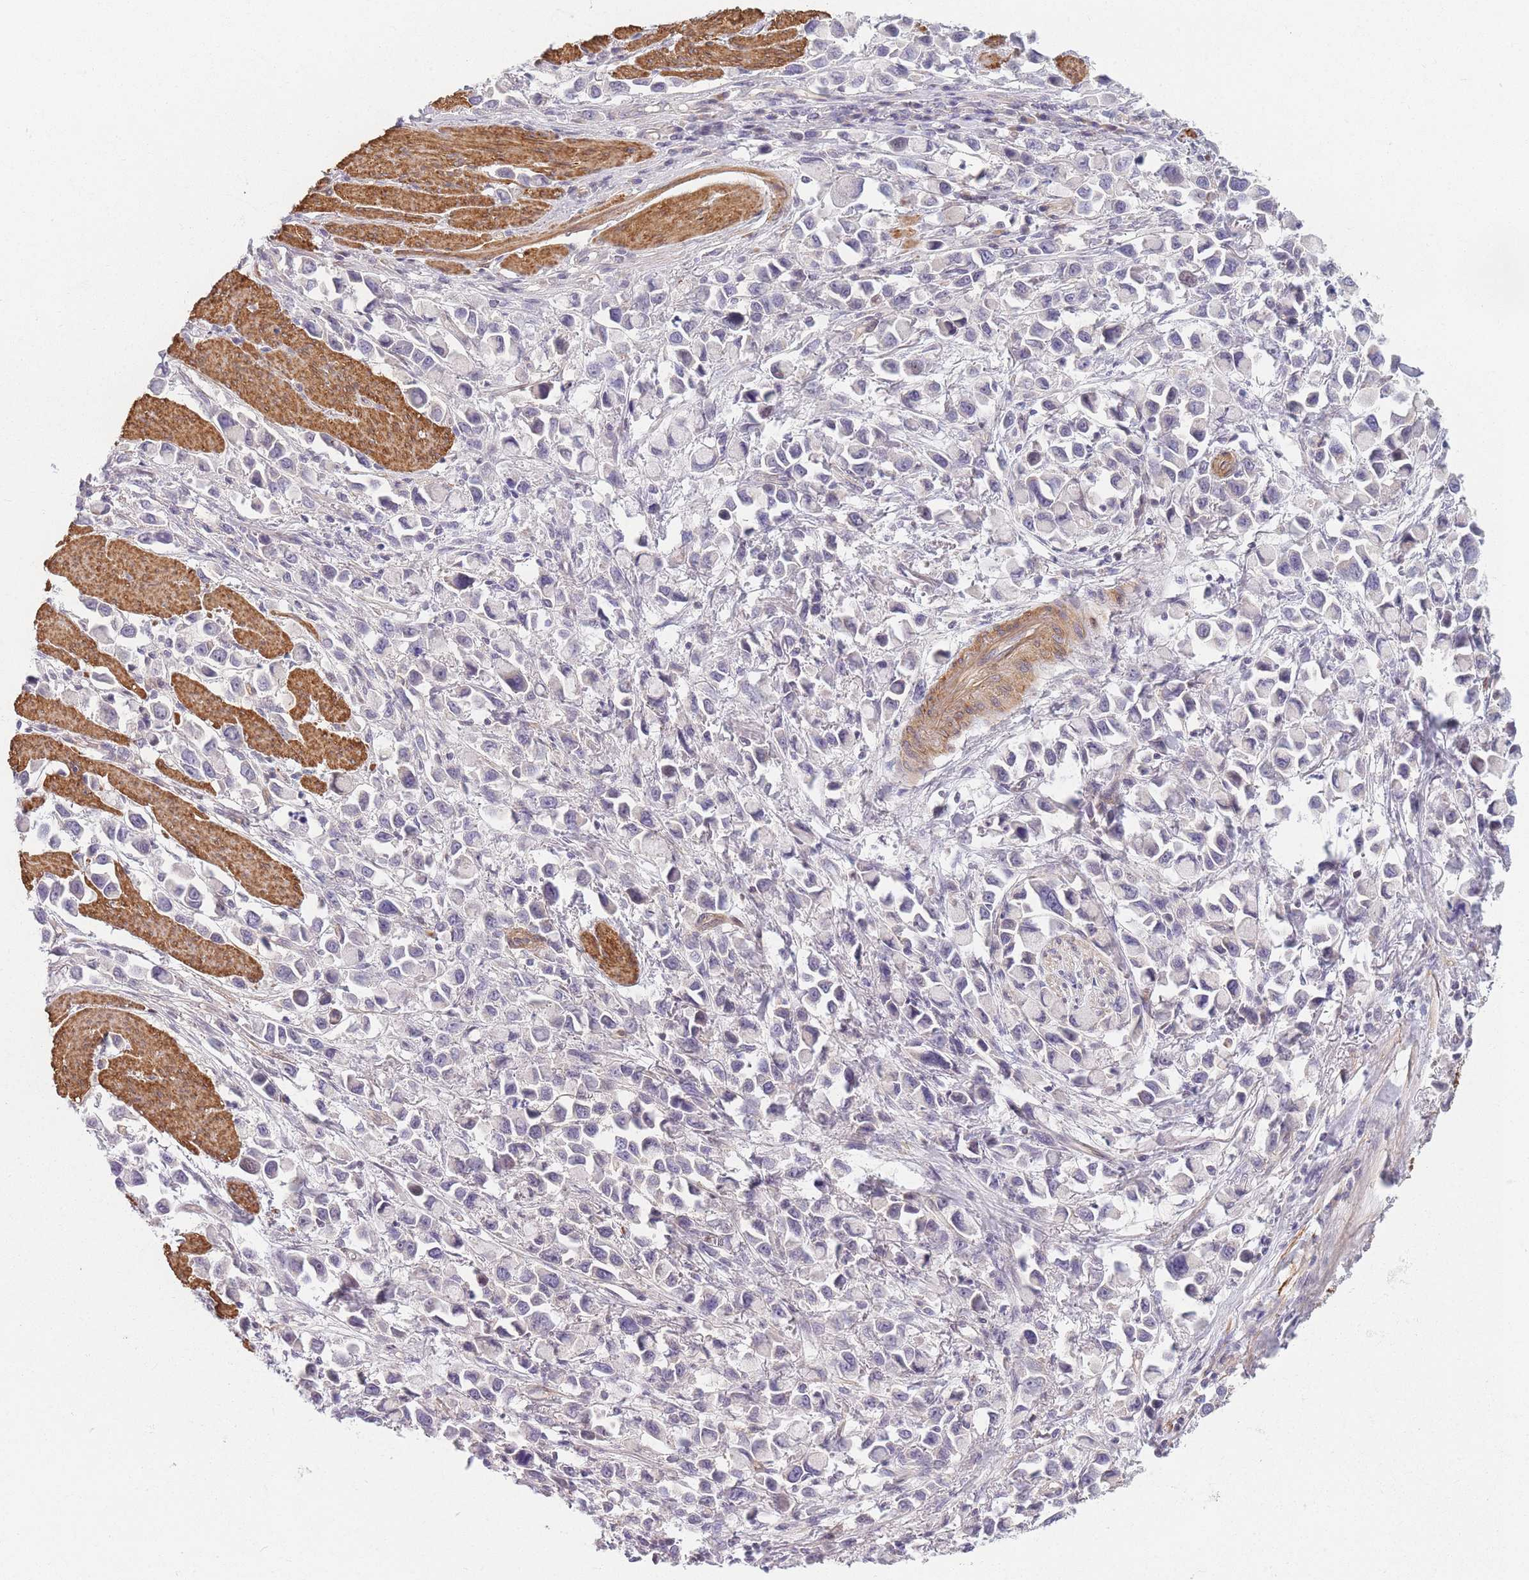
{"staining": {"intensity": "negative", "quantity": "none", "location": "none"}, "tissue": "stomach cancer", "cell_type": "Tumor cells", "image_type": "cancer", "snomed": [{"axis": "morphology", "description": "Adenocarcinoma, NOS"}, {"axis": "topography", "description": "Stomach"}], "caption": "IHC photomicrograph of human adenocarcinoma (stomach) stained for a protein (brown), which reveals no staining in tumor cells.", "gene": "SLC7A6", "patient": {"sex": "female", "age": 81}}